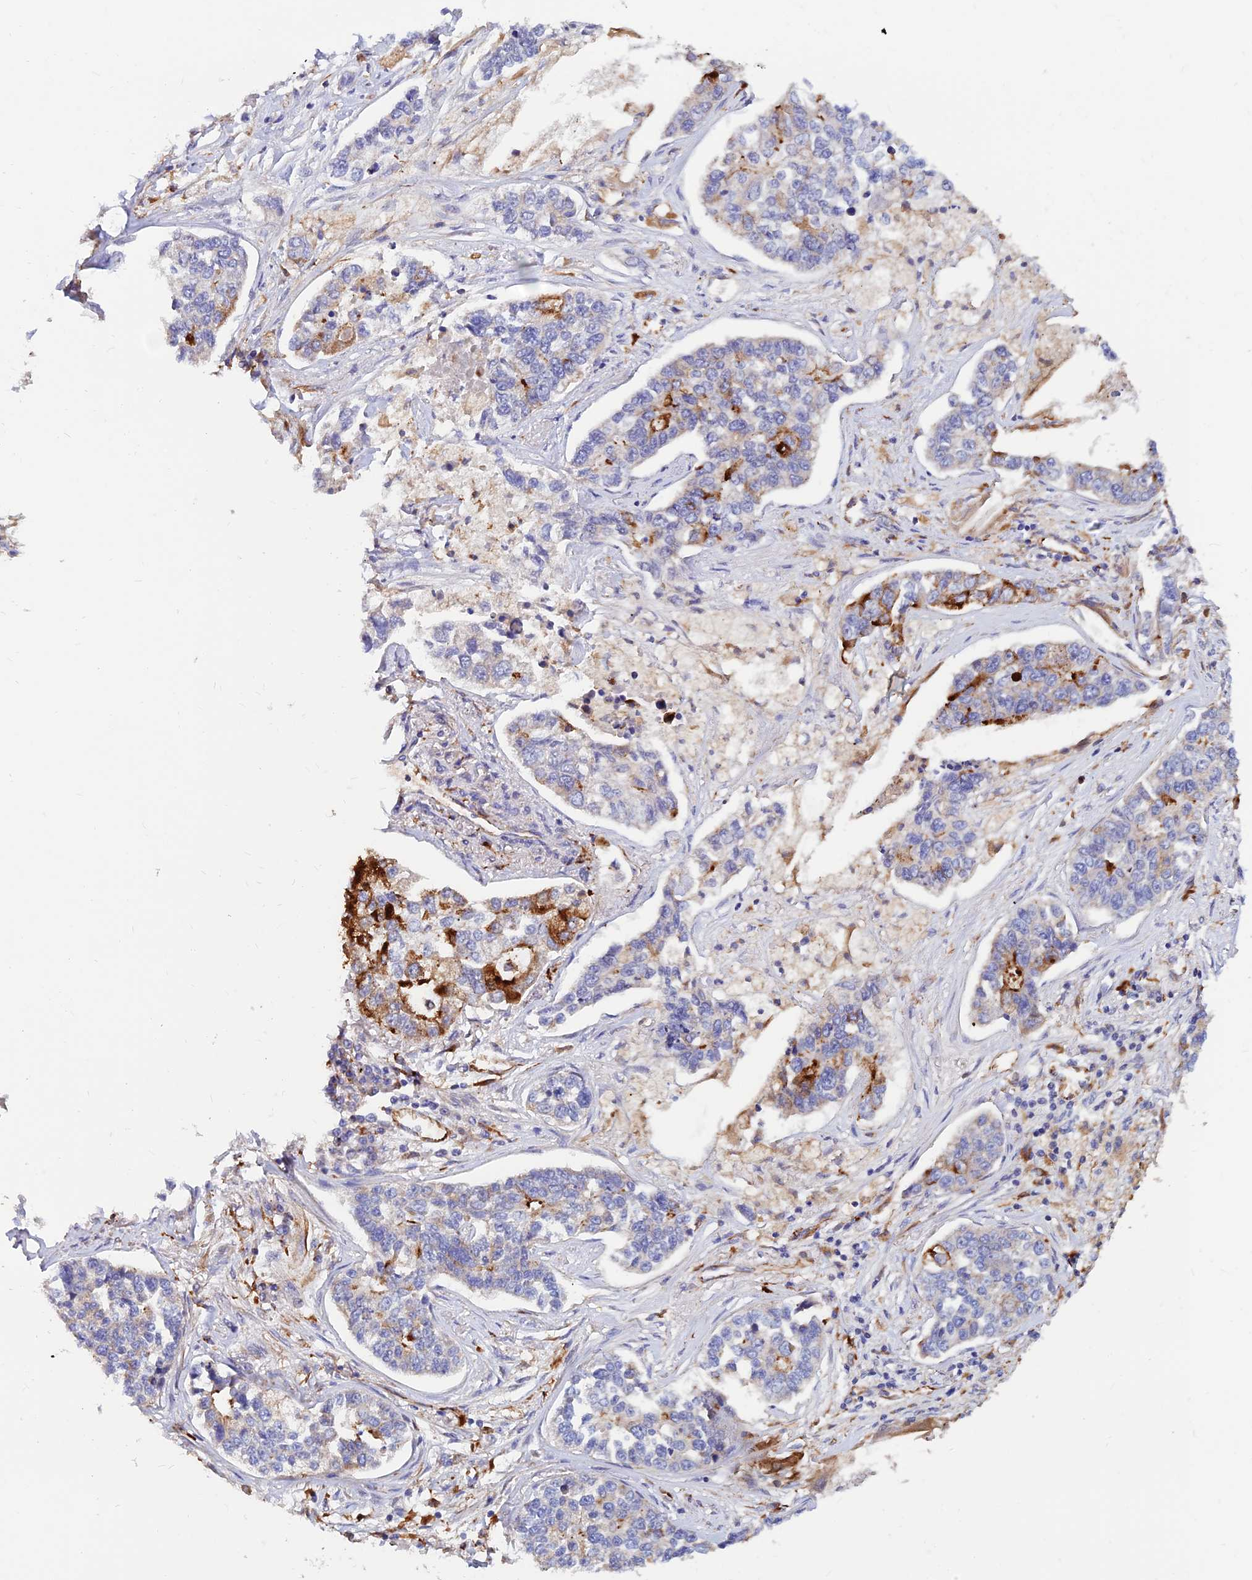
{"staining": {"intensity": "strong", "quantity": "<25%", "location": "cytoplasmic/membranous"}, "tissue": "lung cancer", "cell_type": "Tumor cells", "image_type": "cancer", "snomed": [{"axis": "morphology", "description": "Adenocarcinoma, NOS"}, {"axis": "topography", "description": "Lung"}], "caption": "Lung cancer stained for a protein demonstrates strong cytoplasmic/membranous positivity in tumor cells. Using DAB (3,3'-diaminobenzidine) (brown) and hematoxylin (blue) stains, captured at high magnification using brightfield microscopy.", "gene": "CDK18", "patient": {"sex": "male", "age": 49}}